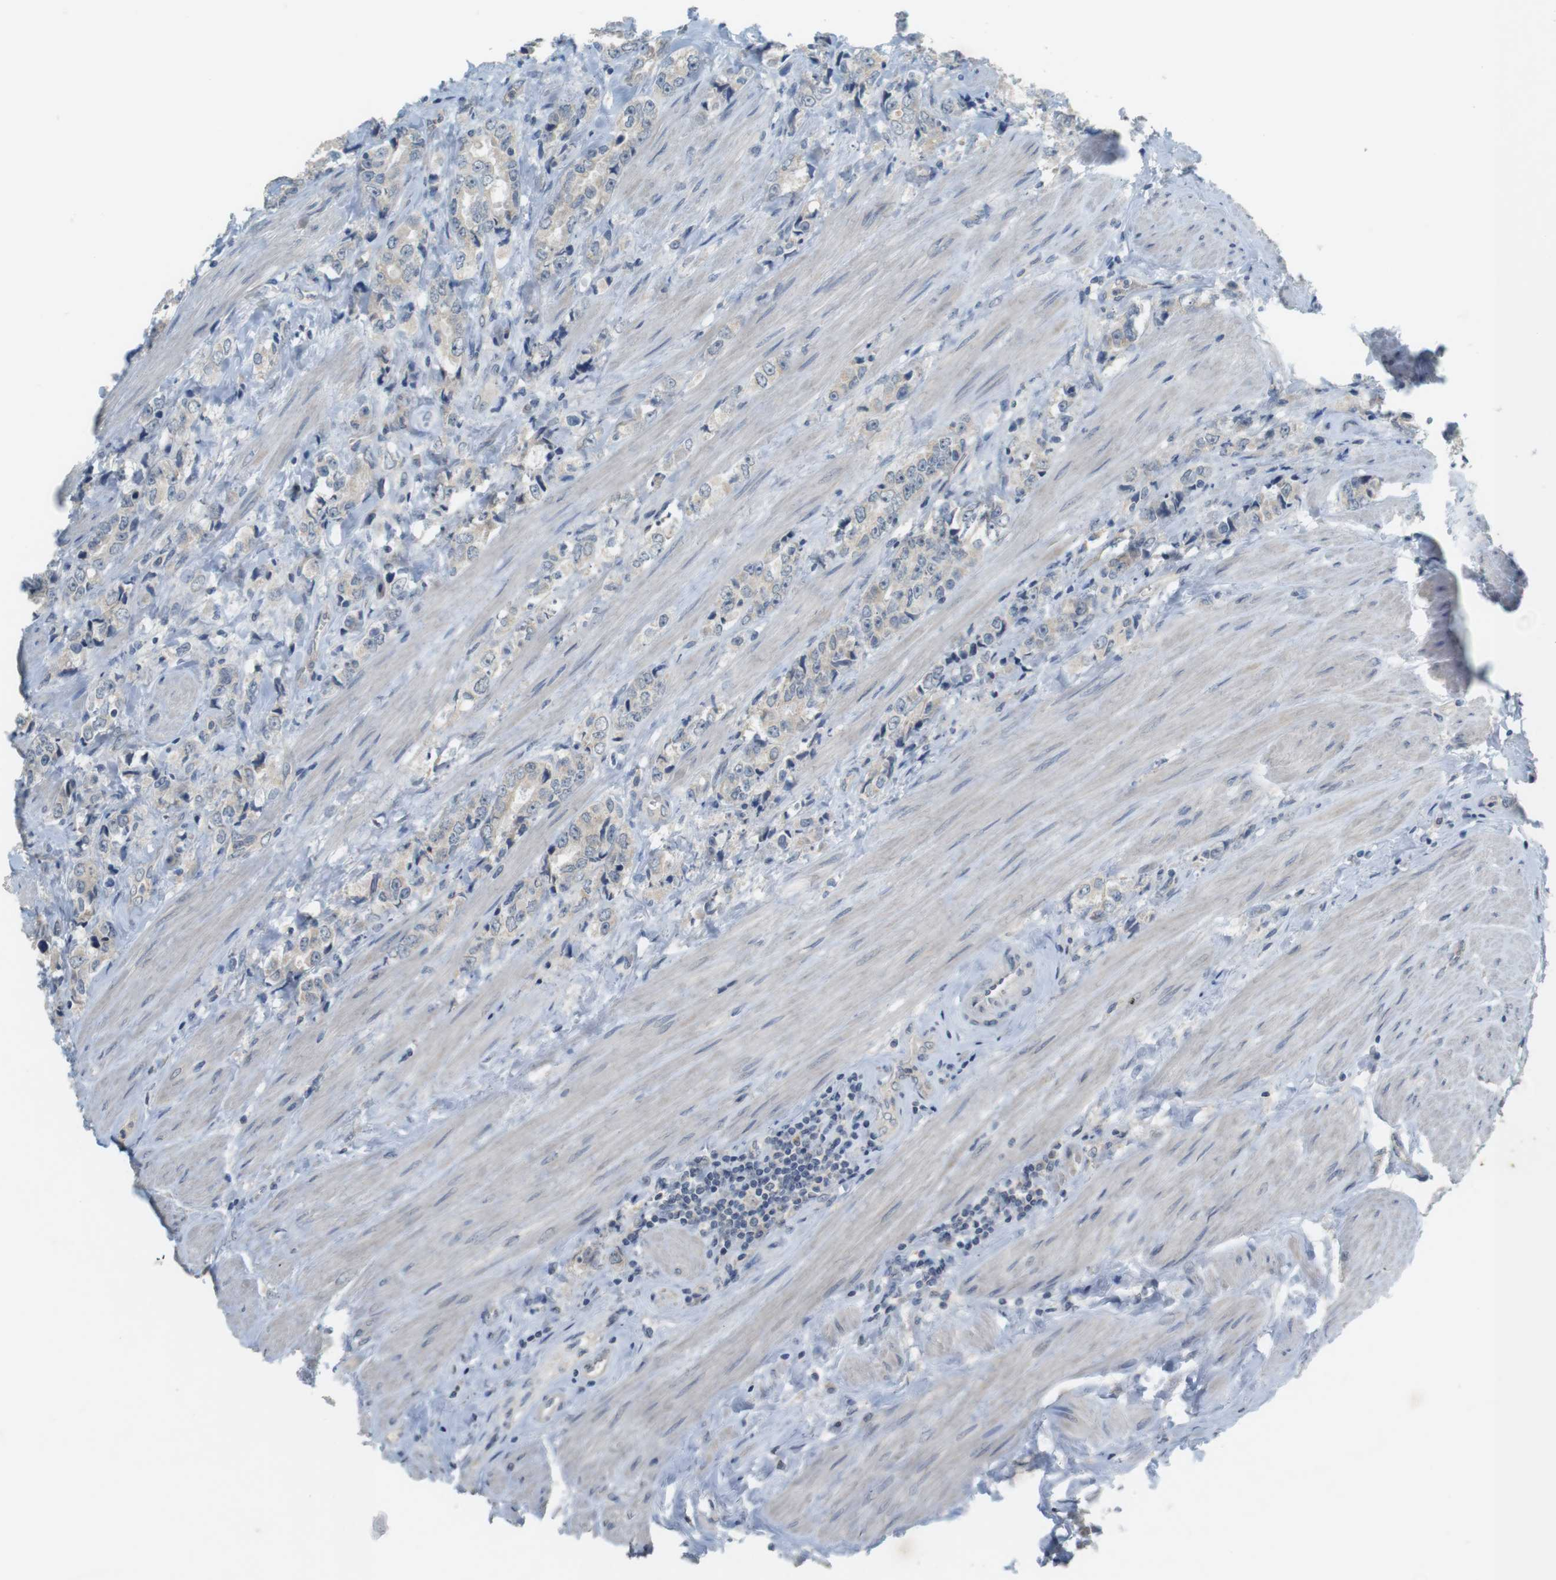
{"staining": {"intensity": "weak", "quantity": "<25%", "location": "cytoplasmic/membranous"}, "tissue": "prostate cancer", "cell_type": "Tumor cells", "image_type": "cancer", "snomed": [{"axis": "morphology", "description": "Adenocarcinoma, High grade"}, {"axis": "topography", "description": "Prostate"}], "caption": "Tumor cells are negative for brown protein staining in prostate high-grade adenocarcinoma. (Brightfield microscopy of DAB (3,3'-diaminobenzidine) immunohistochemistry at high magnification).", "gene": "MUC5B", "patient": {"sex": "male", "age": 61}}